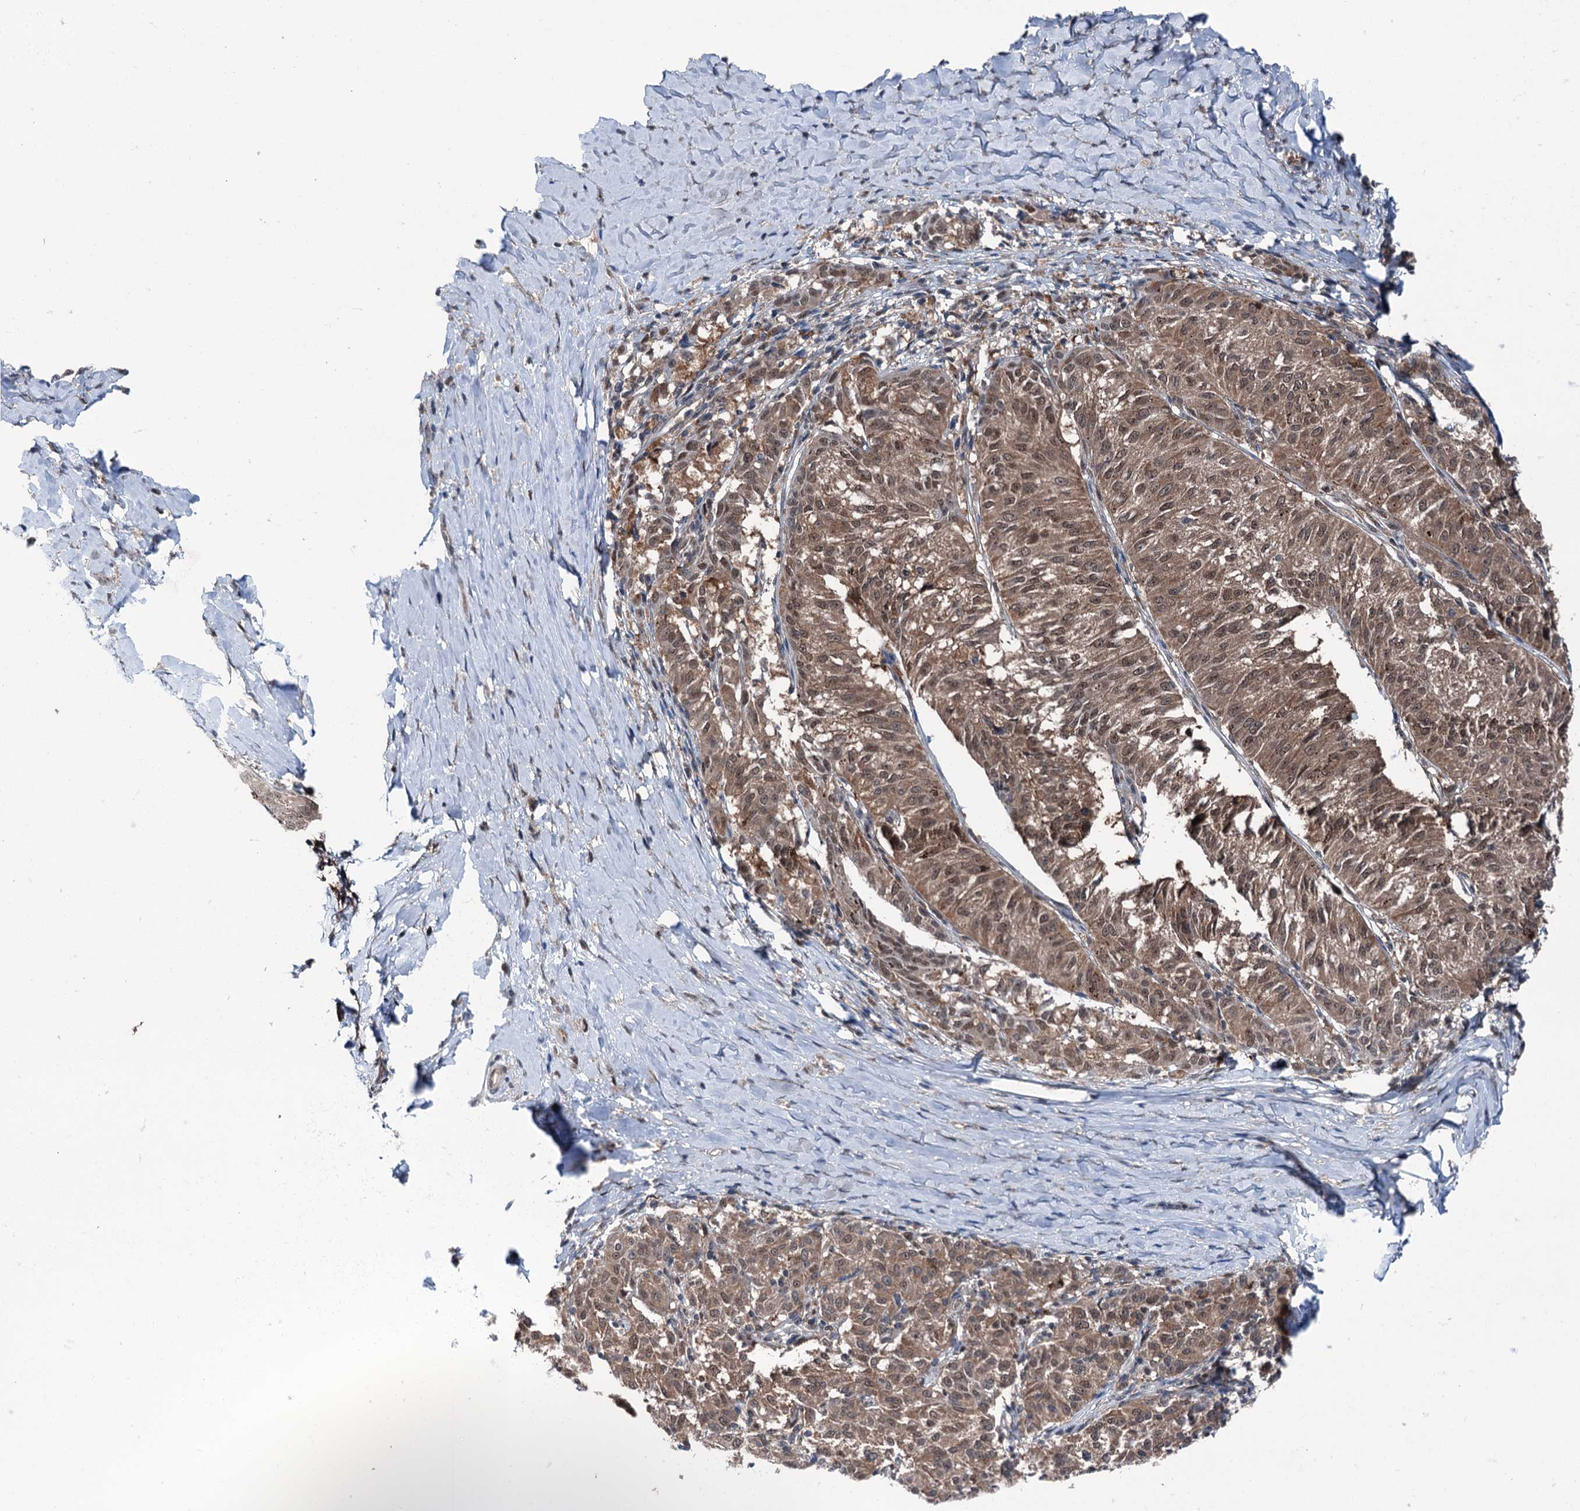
{"staining": {"intensity": "moderate", "quantity": ">75%", "location": "cytoplasmic/membranous,nuclear"}, "tissue": "melanoma", "cell_type": "Tumor cells", "image_type": "cancer", "snomed": [{"axis": "morphology", "description": "Malignant melanoma, NOS"}, {"axis": "topography", "description": "Skin"}], "caption": "Human malignant melanoma stained with a protein marker exhibits moderate staining in tumor cells.", "gene": "PSMD13", "patient": {"sex": "female", "age": 72}}